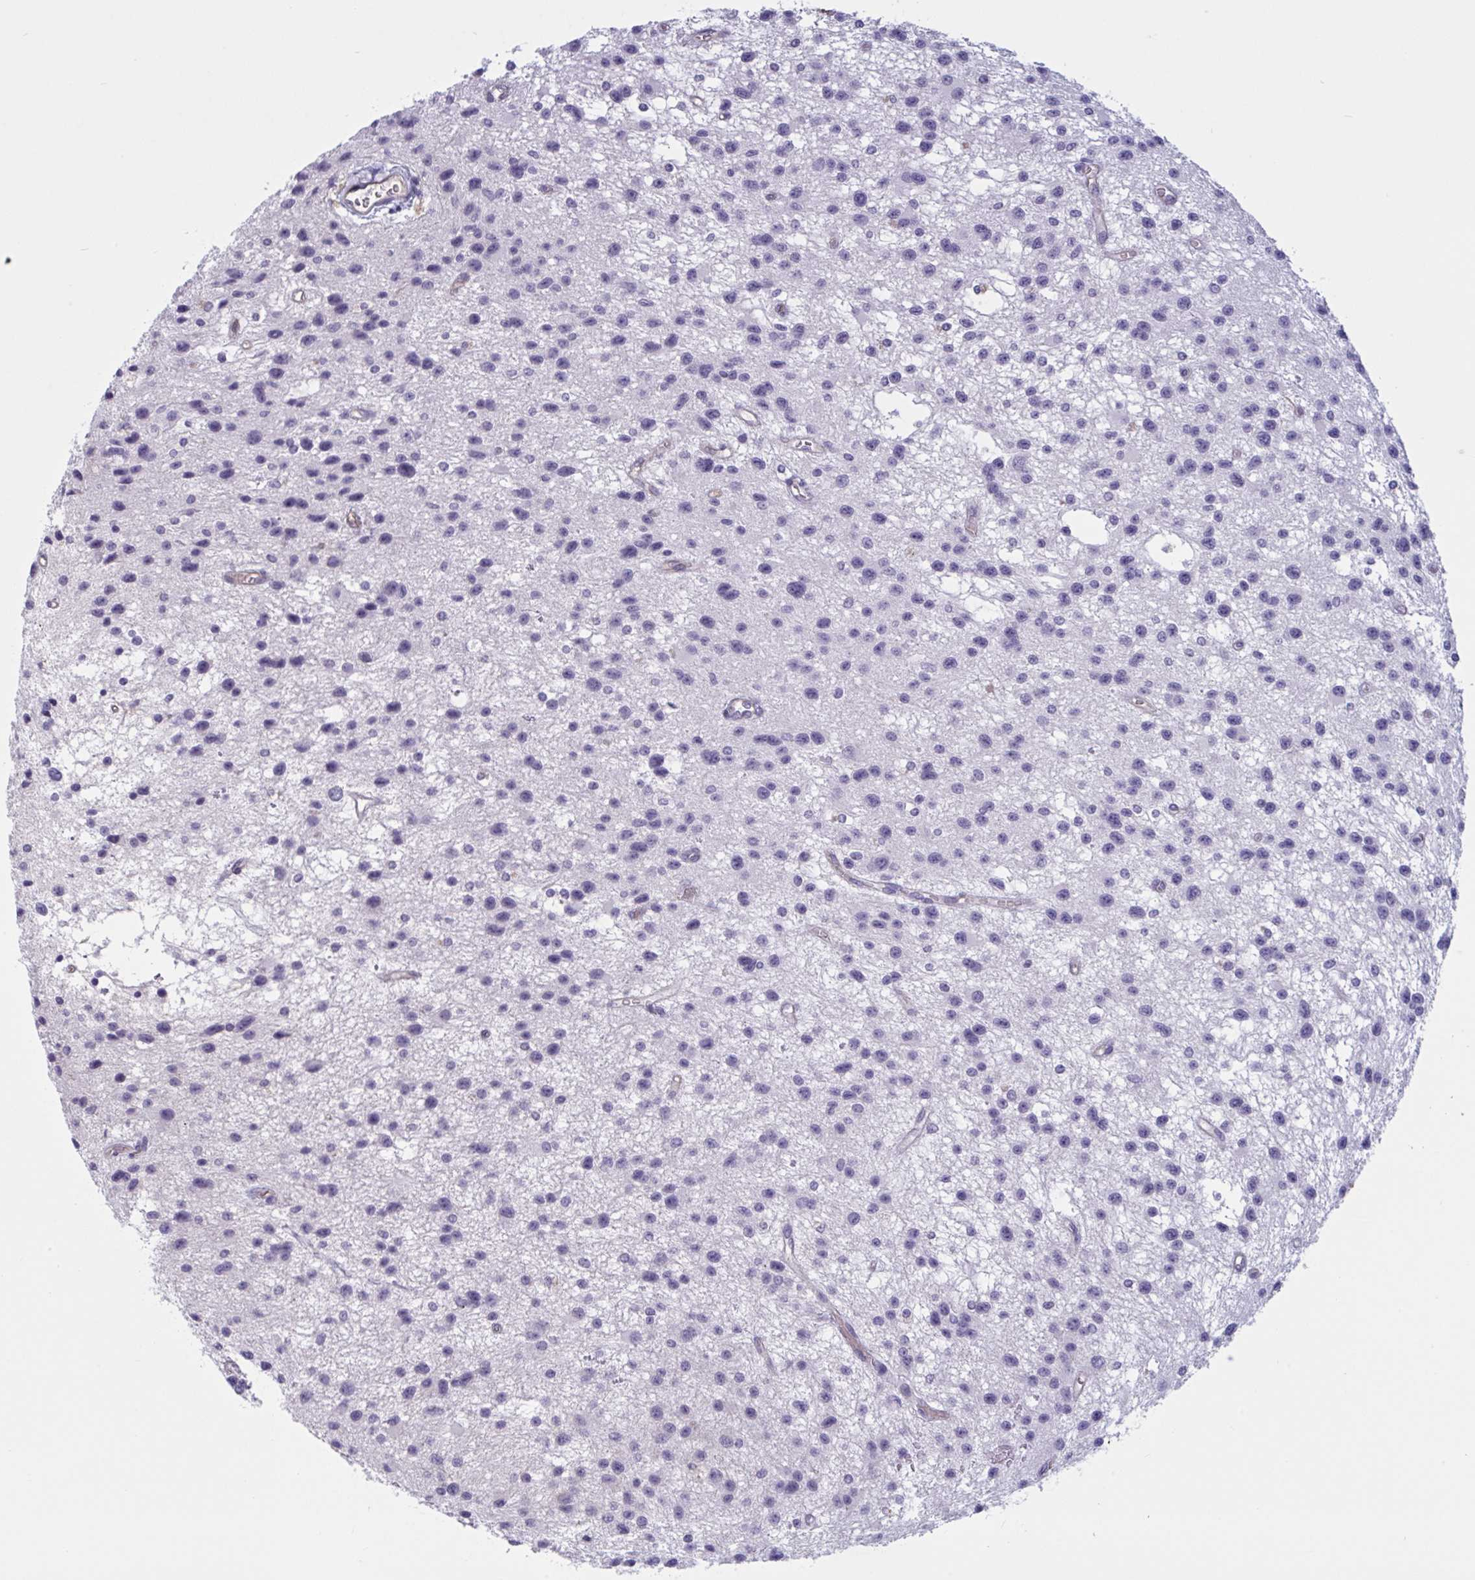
{"staining": {"intensity": "negative", "quantity": "none", "location": "none"}, "tissue": "glioma", "cell_type": "Tumor cells", "image_type": "cancer", "snomed": [{"axis": "morphology", "description": "Glioma, malignant, Low grade"}, {"axis": "topography", "description": "Brain"}], "caption": "Immunohistochemistry (IHC) histopathology image of neoplastic tissue: malignant glioma (low-grade) stained with DAB displays no significant protein staining in tumor cells.", "gene": "OR1L3", "patient": {"sex": "male", "age": 43}}